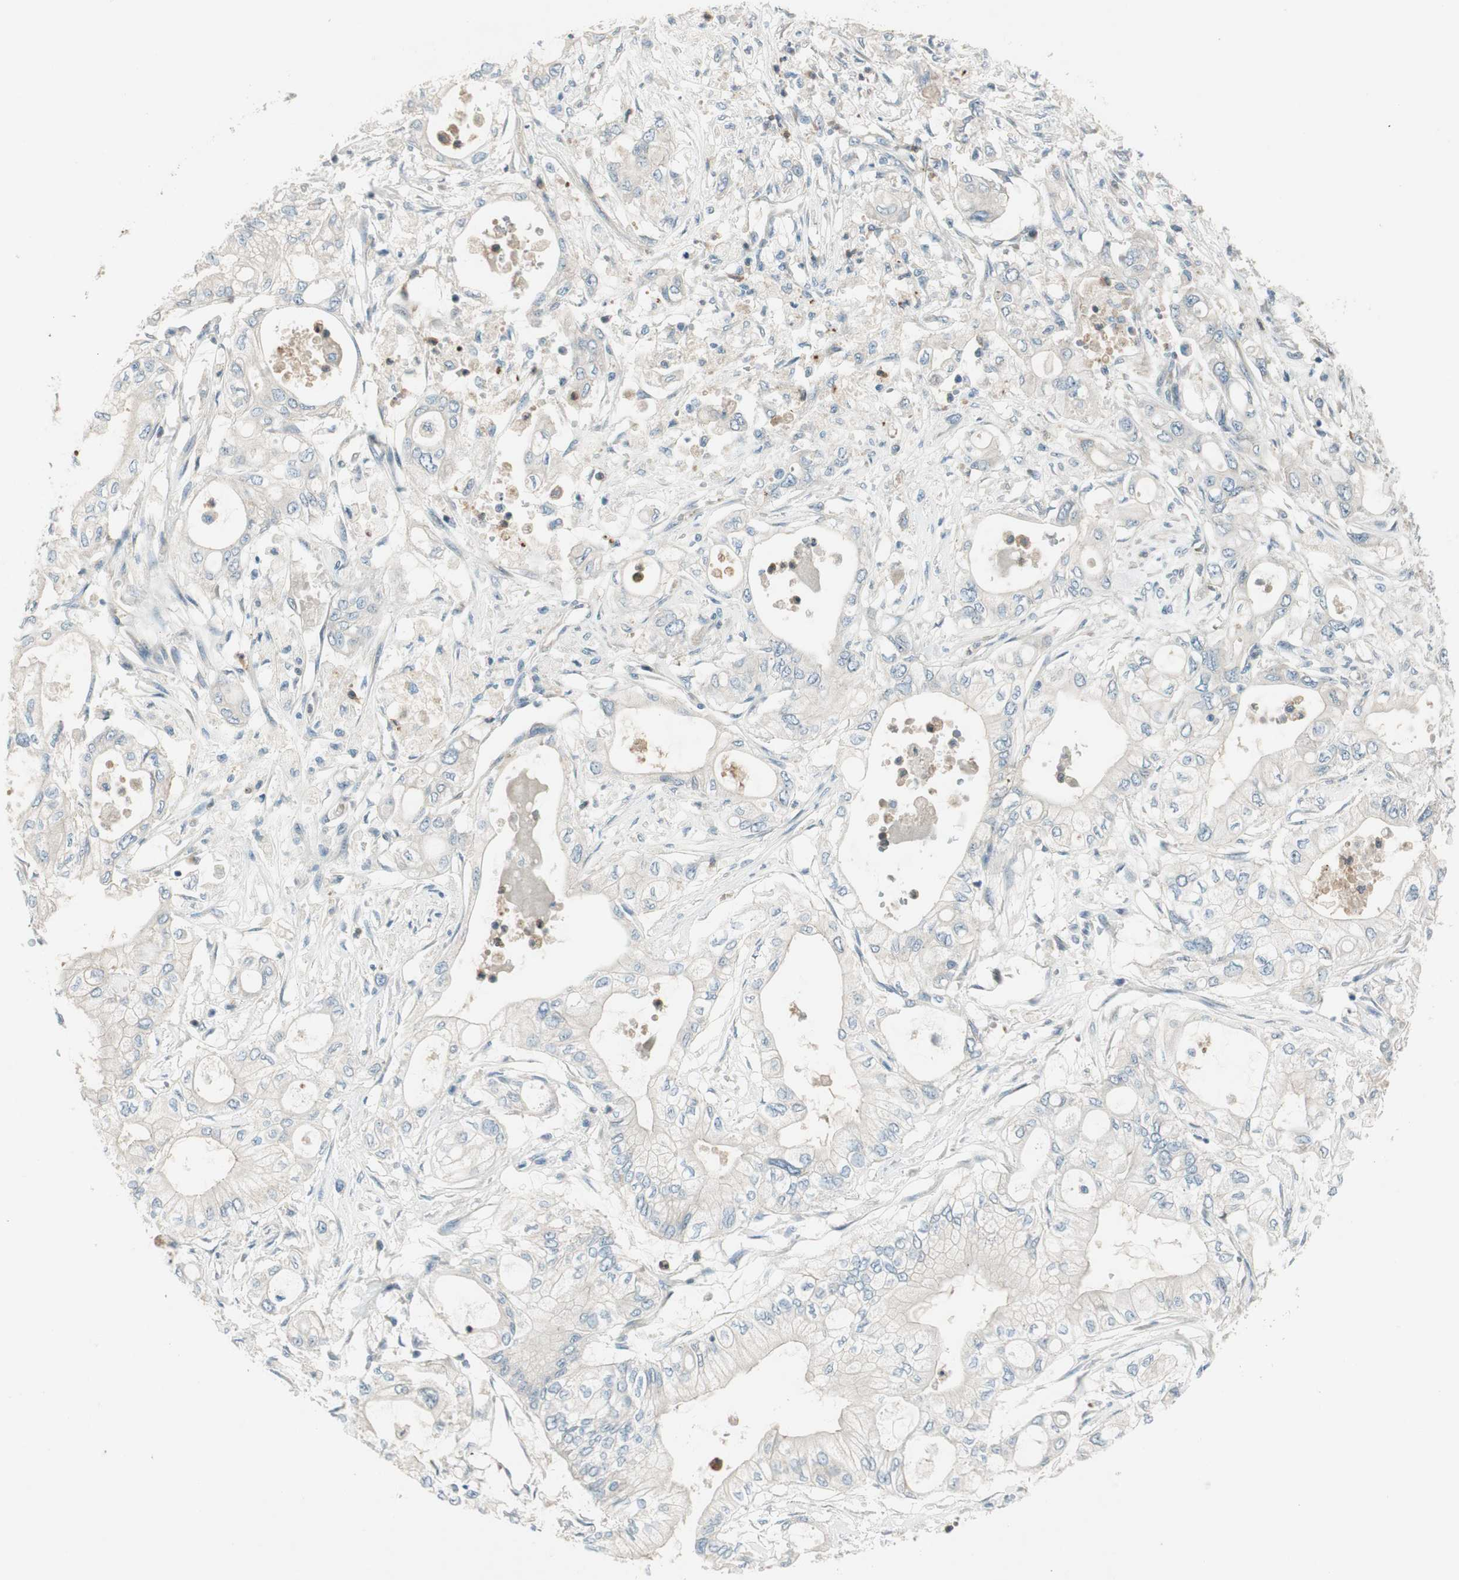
{"staining": {"intensity": "negative", "quantity": "none", "location": "none"}, "tissue": "pancreatic cancer", "cell_type": "Tumor cells", "image_type": "cancer", "snomed": [{"axis": "morphology", "description": "Adenocarcinoma, NOS"}, {"axis": "topography", "description": "Pancreas"}], "caption": "Human pancreatic cancer stained for a protein using immunohistochemistry reveals no expression in tumor cells.", "gene": "CGRRF1", "patient": {"sex": "male", "age": 79}}